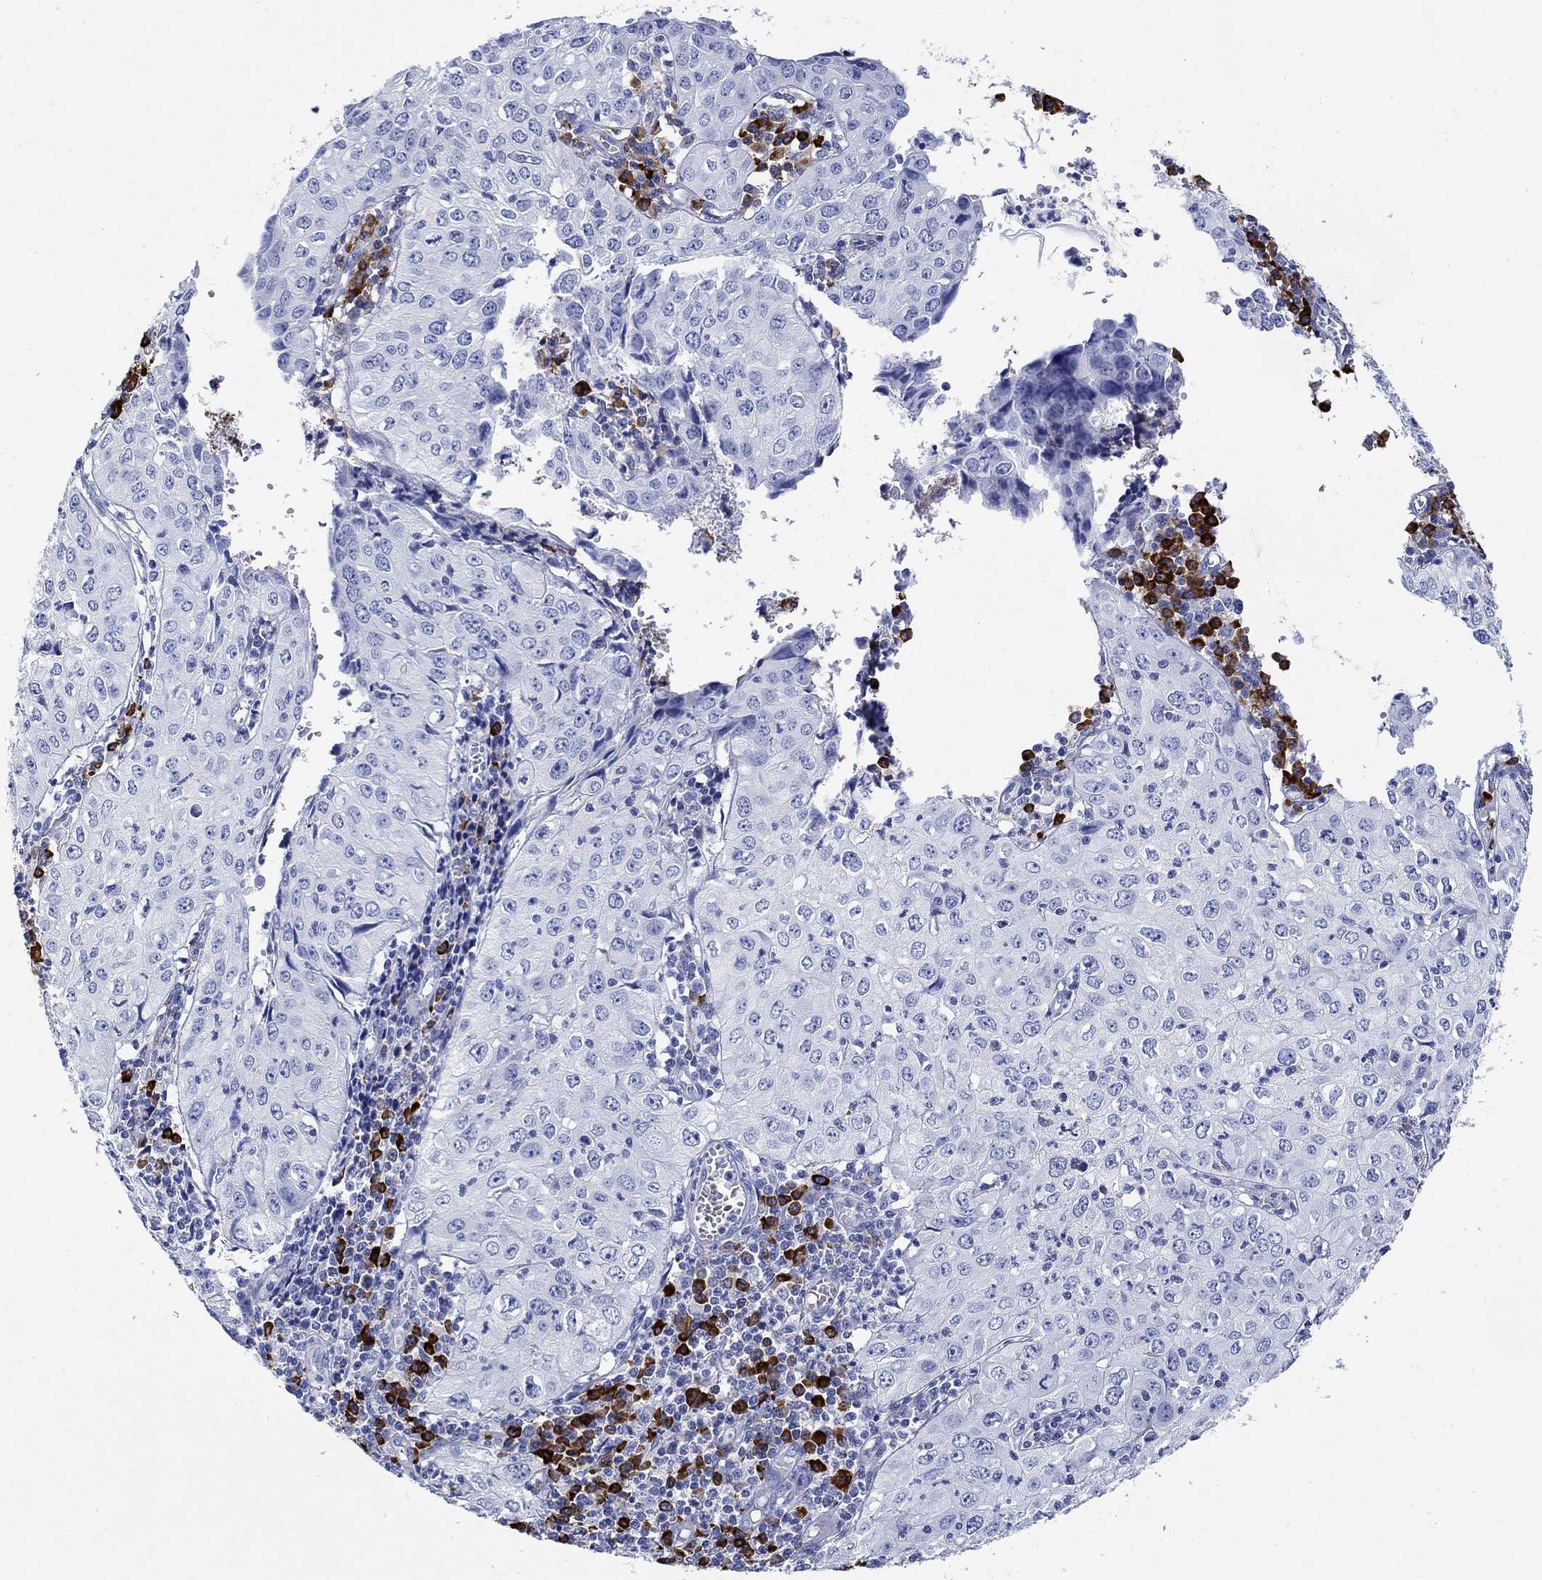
{"staining": {"intensity": "negative", "quantity": "none", "location": "none"}, "tissue": "cervical cancer", "cell_type": "Tumor cells", "image_type": "cancer", "snomed": [{"axis": "morphology", "description": "Squamous cell carcinoma, NOS"}, {"axis": "topography", "description": "Cervix"}], "caption": "The histopathology image shows no staining of tumor cells in squamous cell carcinoma (cervical).", "gene": "P2RY6", "patient": {"sex": "female", "age": 24}}